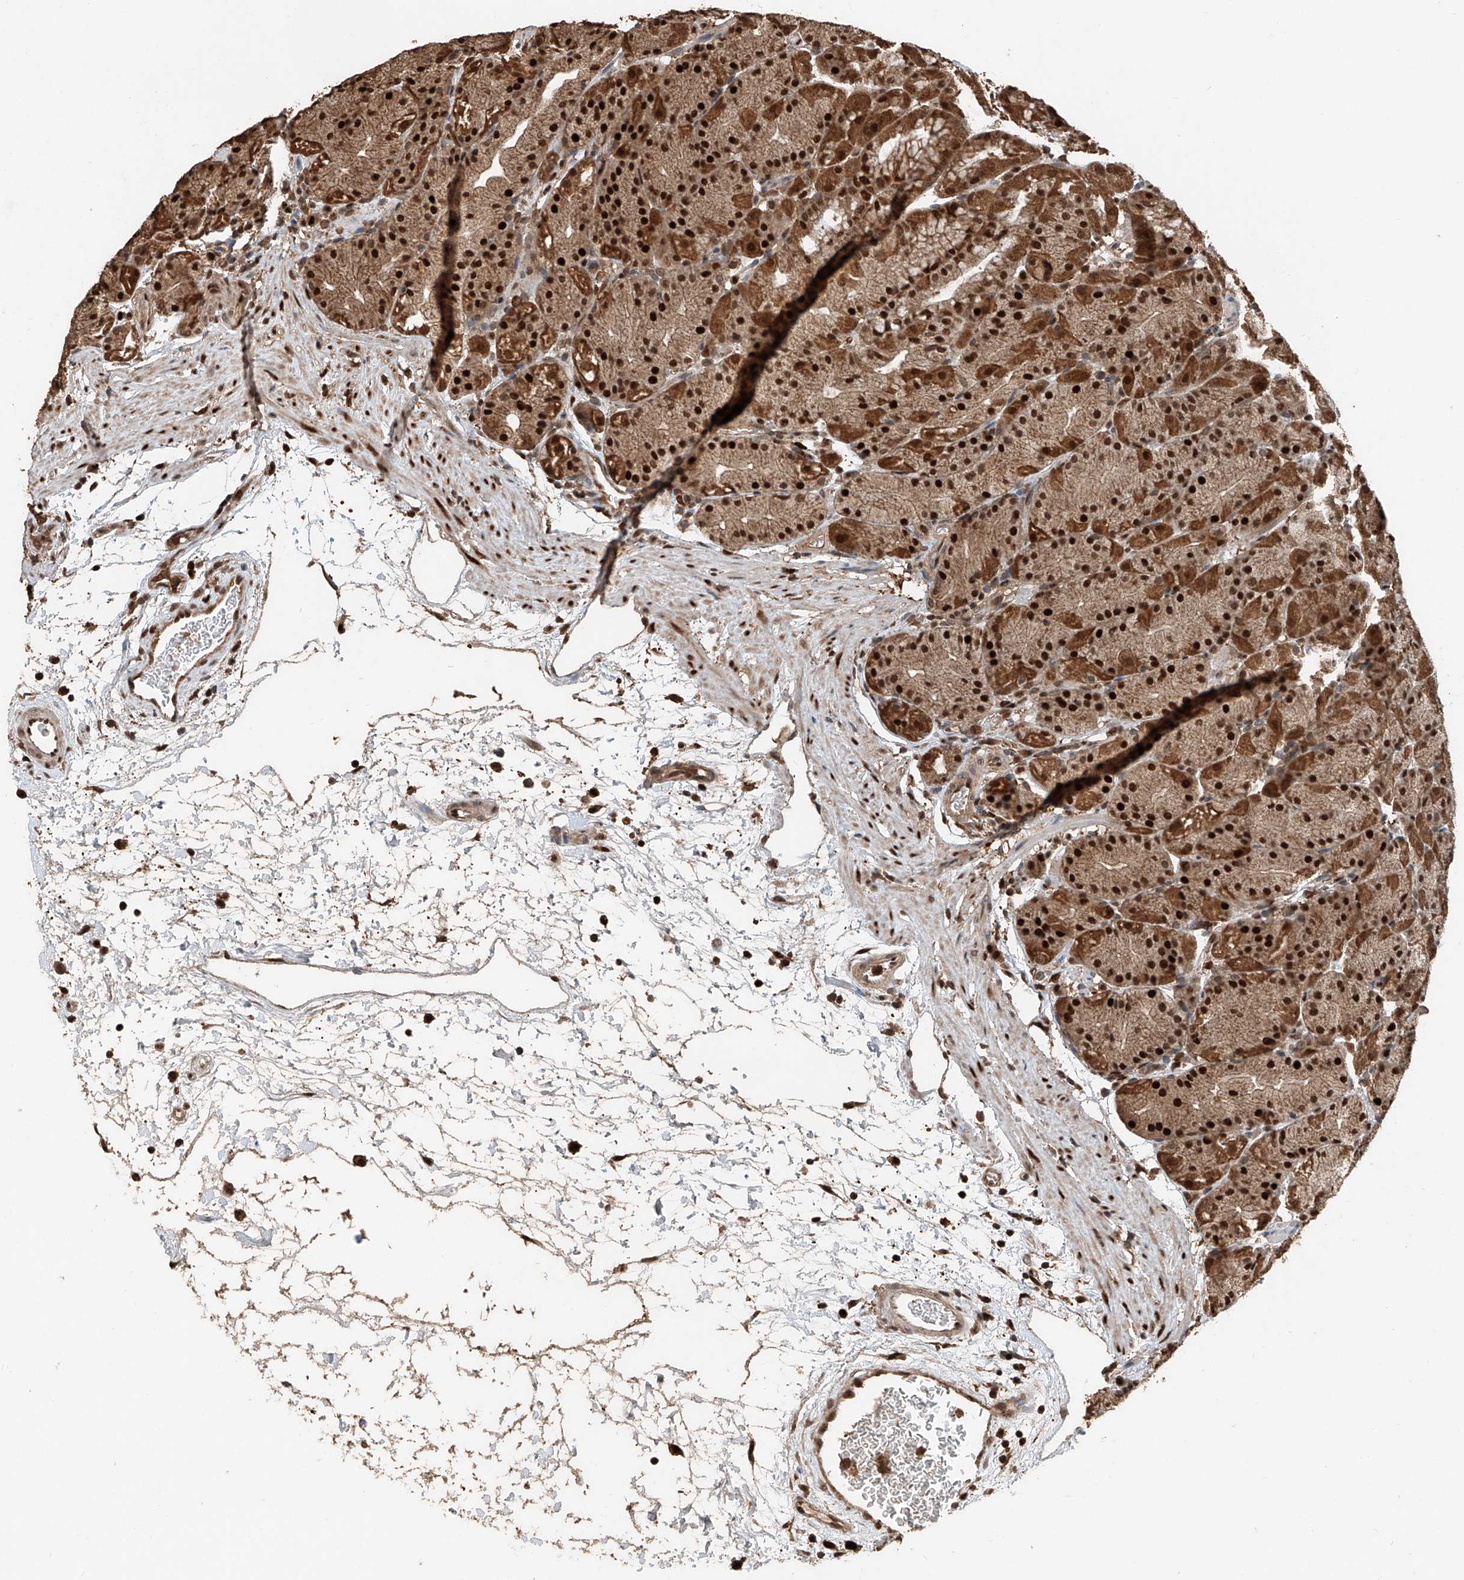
{"staining": {"intensity": "strong", "quantity": ">75%", "location": "cytoplasmic/membranous,nuclear"}, "tissue": "stomach", "cell_type": "Glandular cells", "image_type": "normal", "snomed": [{"axis": "morphology", "description": "Normal tissue, NOS"}, {"axis": "topography", "description": "Stomach, upper"}], "caption": "Brown immunohistochemical staining in normal human stomach exhibits strong cytoplasmic/membranous,nuclear expression in approximately >75% of glandular cells. The protein of interest is stained brown, and the nuclei are stained in blue (DAB IHC with brightfield microscopy, high magnification).", "gene": "RMND1", "patient": {"sex": "male", "age": 48}}